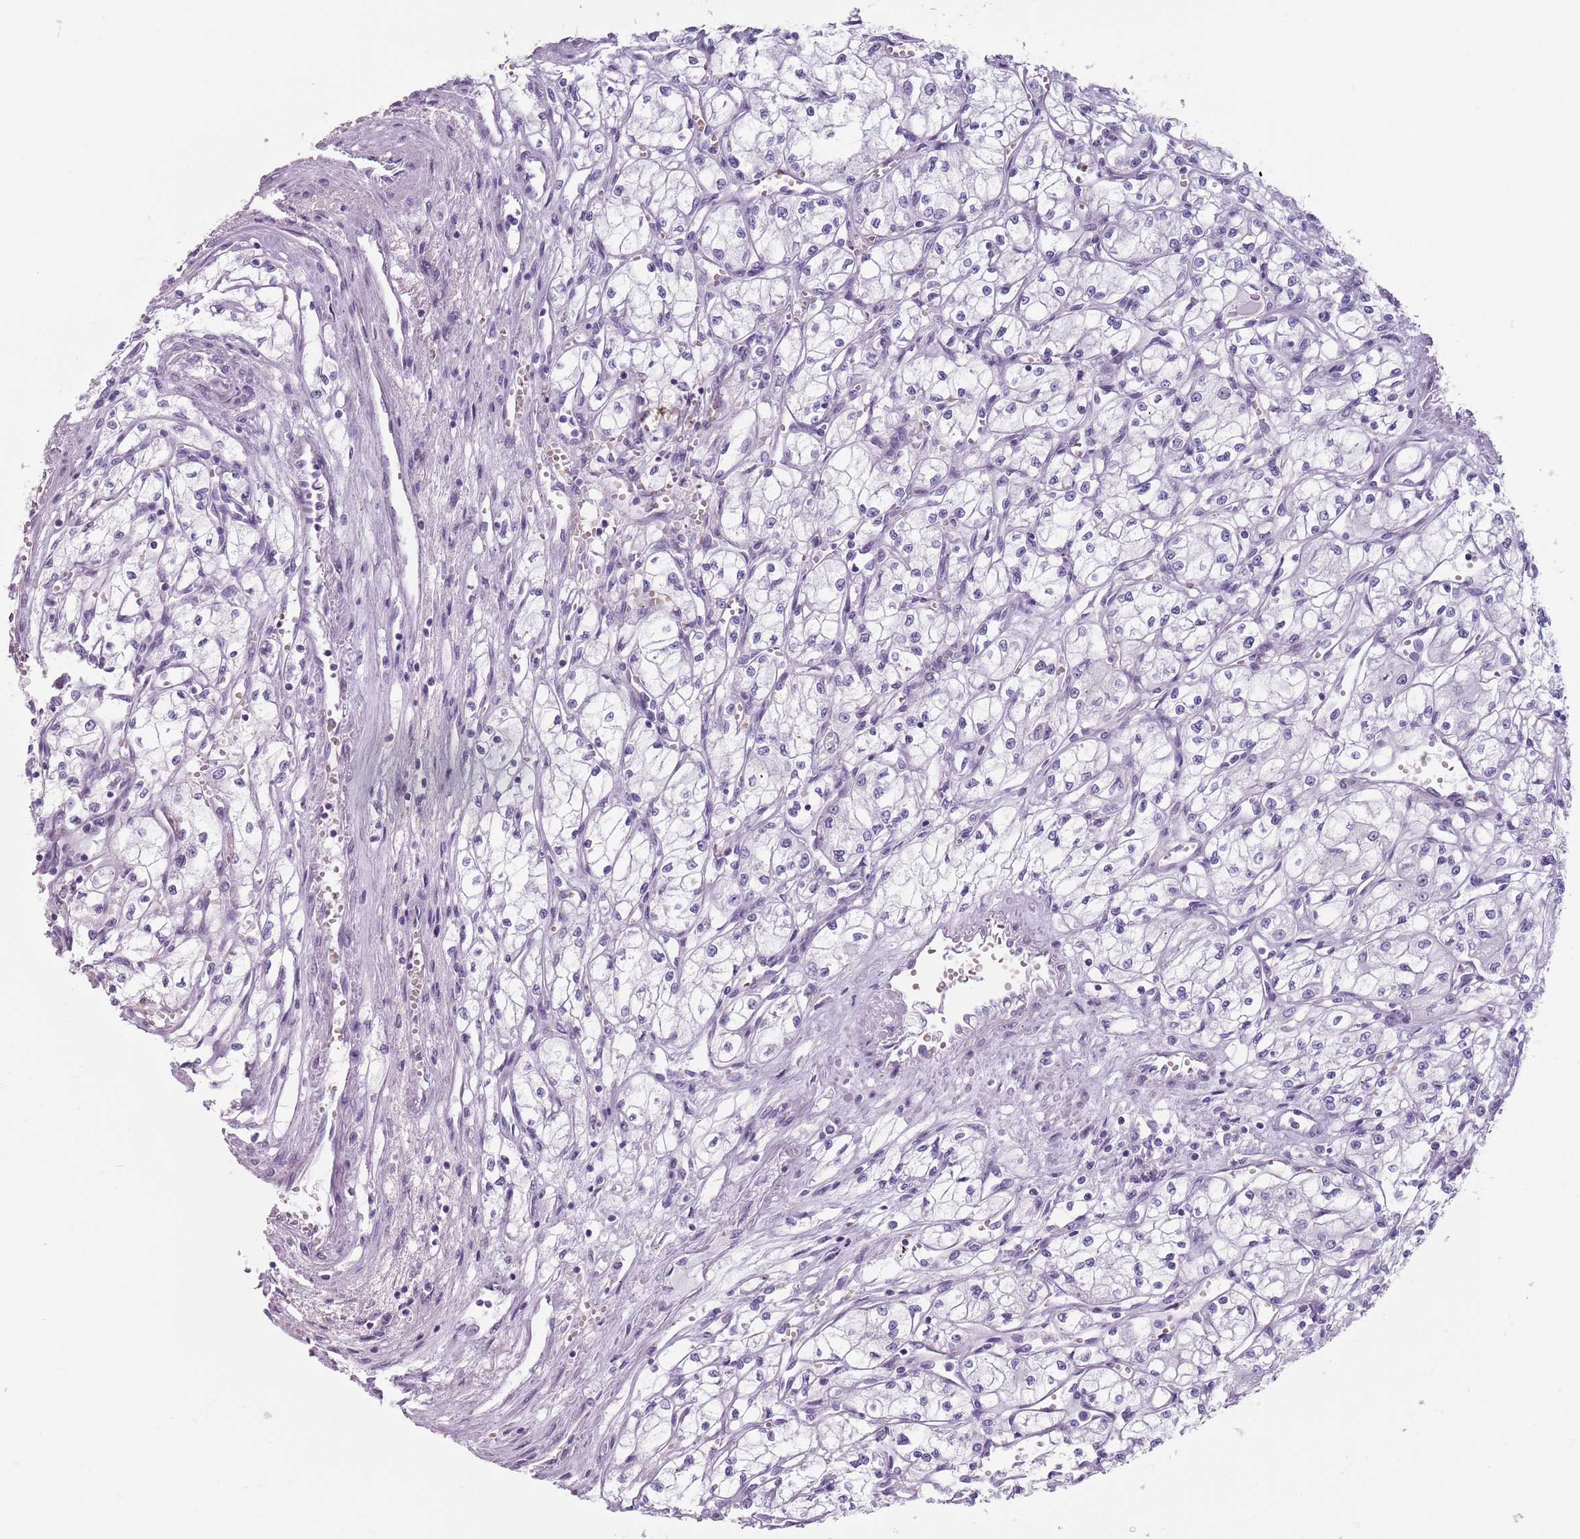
{"staining": {"intensity": "negative", "quantity": "none", "location": "none"}, "tissue": "renal cancer", "cell_type": "Tumor cells", "image_type": "cancer", "snomed": [{"axis": "morphology", "description": "Adenocarcinoma, NOS"}, {"axis": "topography", "description": "Kidney"}], "caption": "A high-resolution histopathology image shows immunohistochemistry (IHC) staining of renal adenocarcinoma, which reveals no significant staining in tumor cells.", "gene": "SPESP1", "patient": {"sex": "male", "age": 59}}